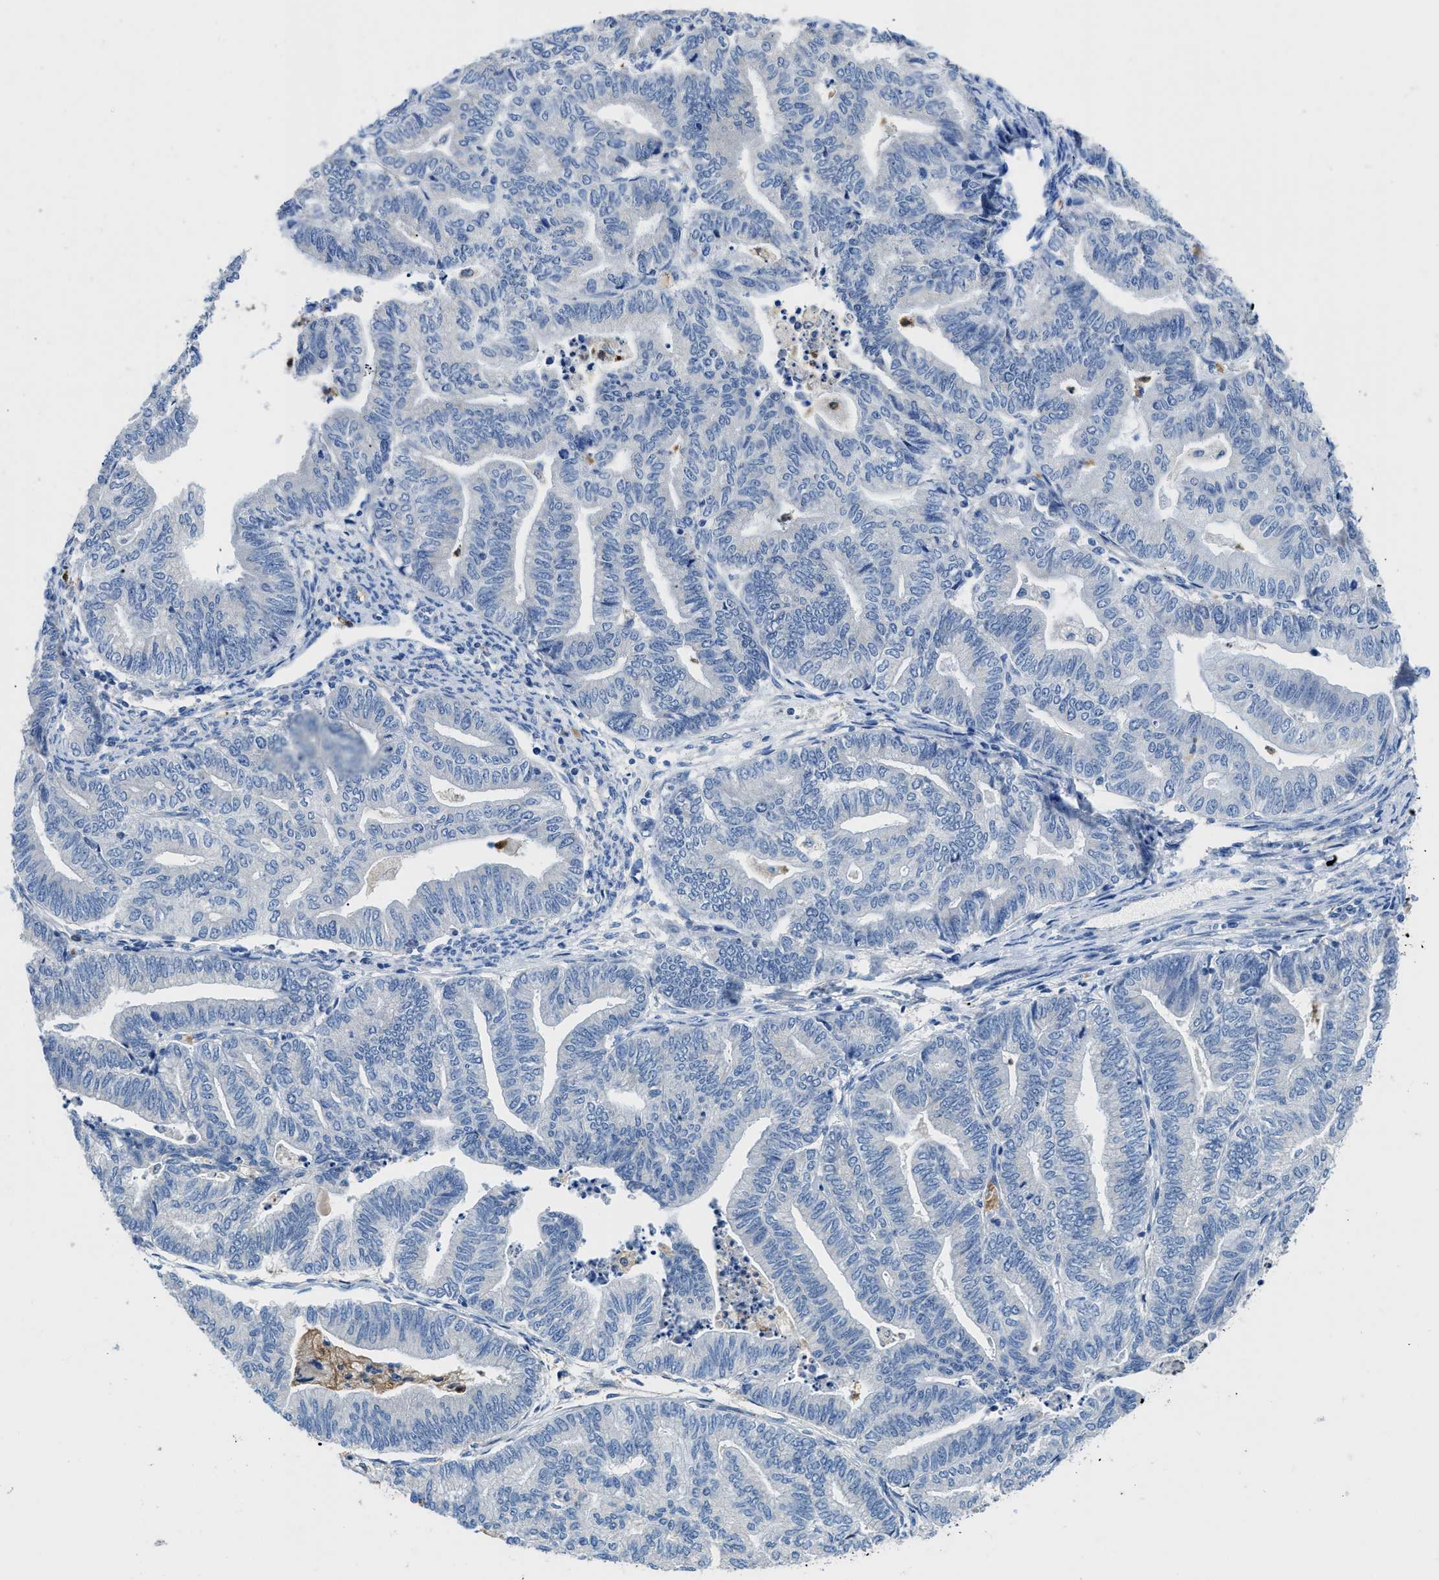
{"staining": {"intensity": "negative", "quantity": "none", "location": "none"}, "tissue": "endometrial cancer", "cell_type": "Tumor cells", "image_type": "cancer", "snomed": [{"axis": "morphology", "description": "Adenocarcinoma, NOS"}, {"axis": "topography", "description": "Endometrium"}], "caption": "Protein analysis of endometrial adenocarcinoma reveals no significant staining in tumor cells.", "gene": "NEB", "patient": {"sex": "female", "age": 79}}